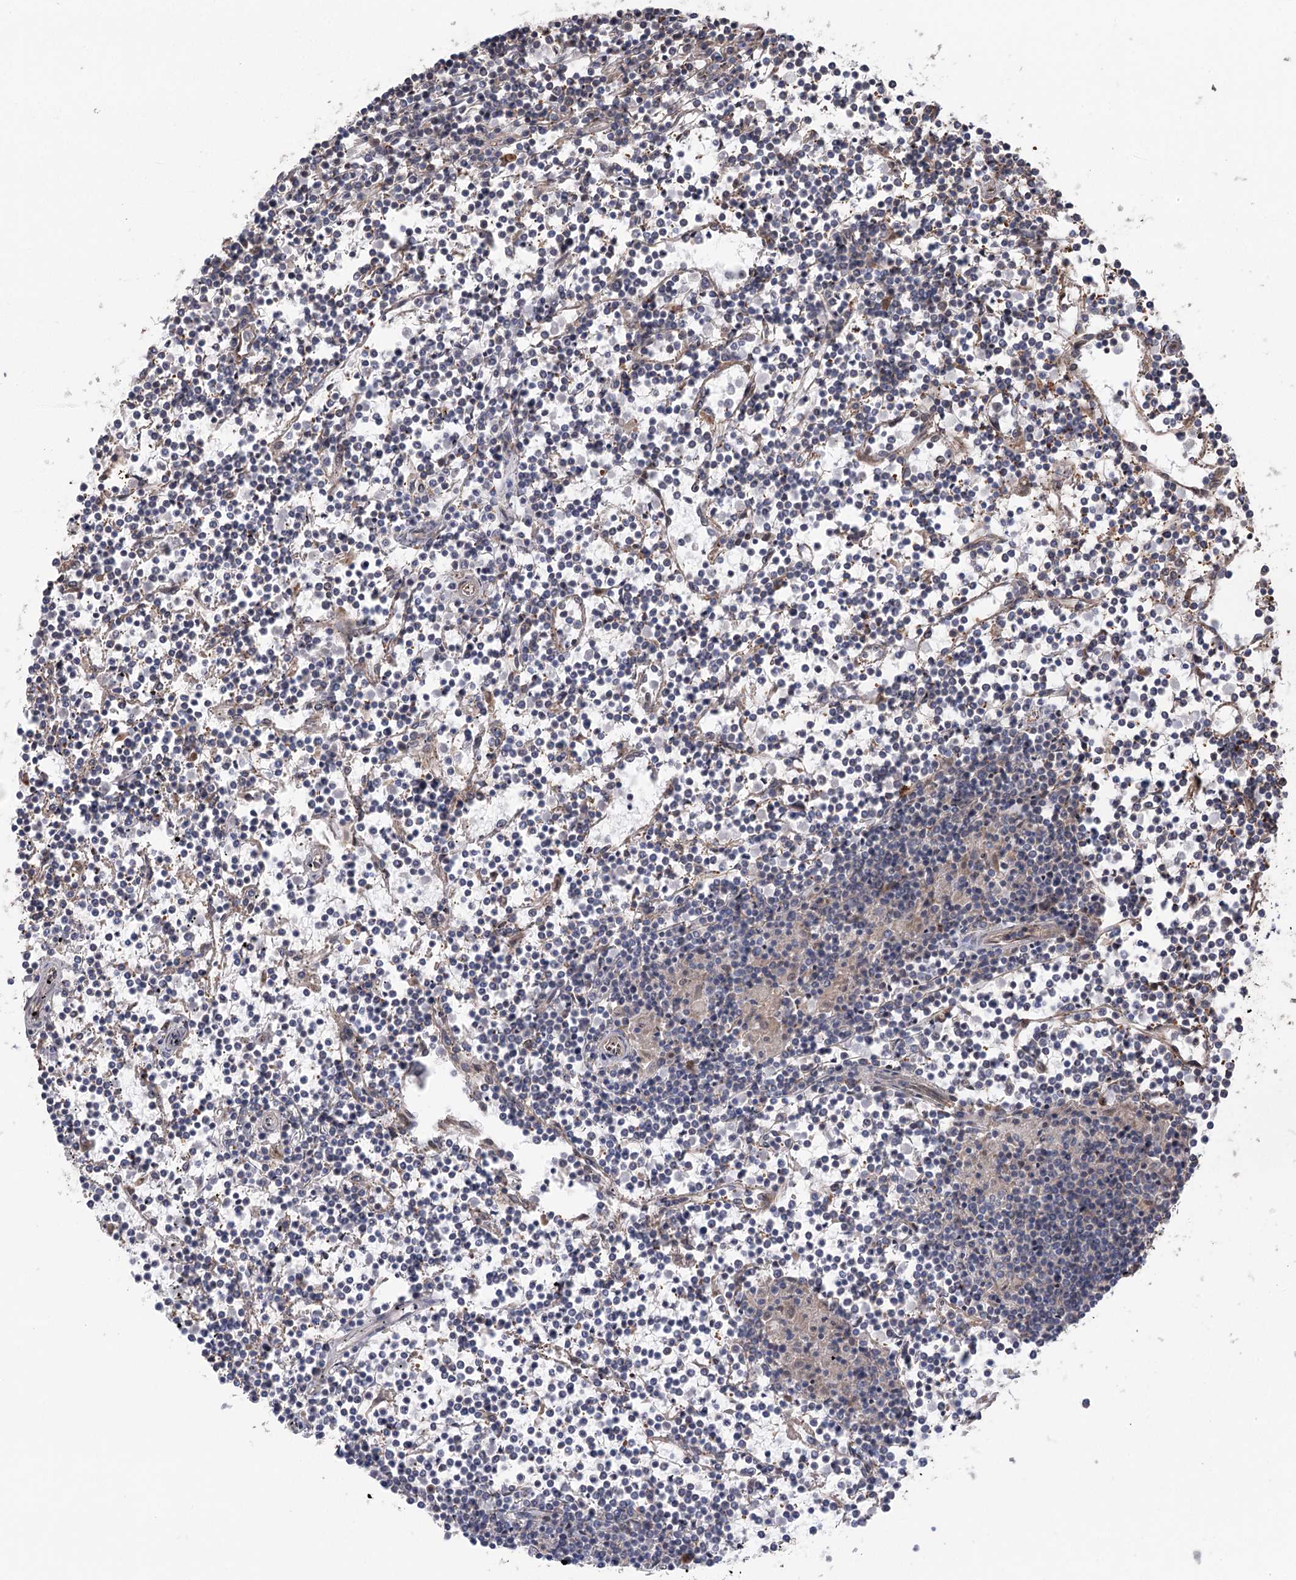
{"staining": {"intensity": "negative", "quantity": "none", "location": "none"}, "tissue": "lymphoma", "cell_type": "Tumor cells", "image_type": "cancer", "snomed": [{"axis": "morphology", "description": "Malignant lymphoma, non-Hodgkin's type, Low grade"}, {"axis": "topography", "description": "Spleen"}], "caption": "Immunohistochemical staining of human lymphoma demonstrates no significant positivity in tumor cells.", "gene": "RWDD4", "patient": {"sex": "female", "age": 19}}